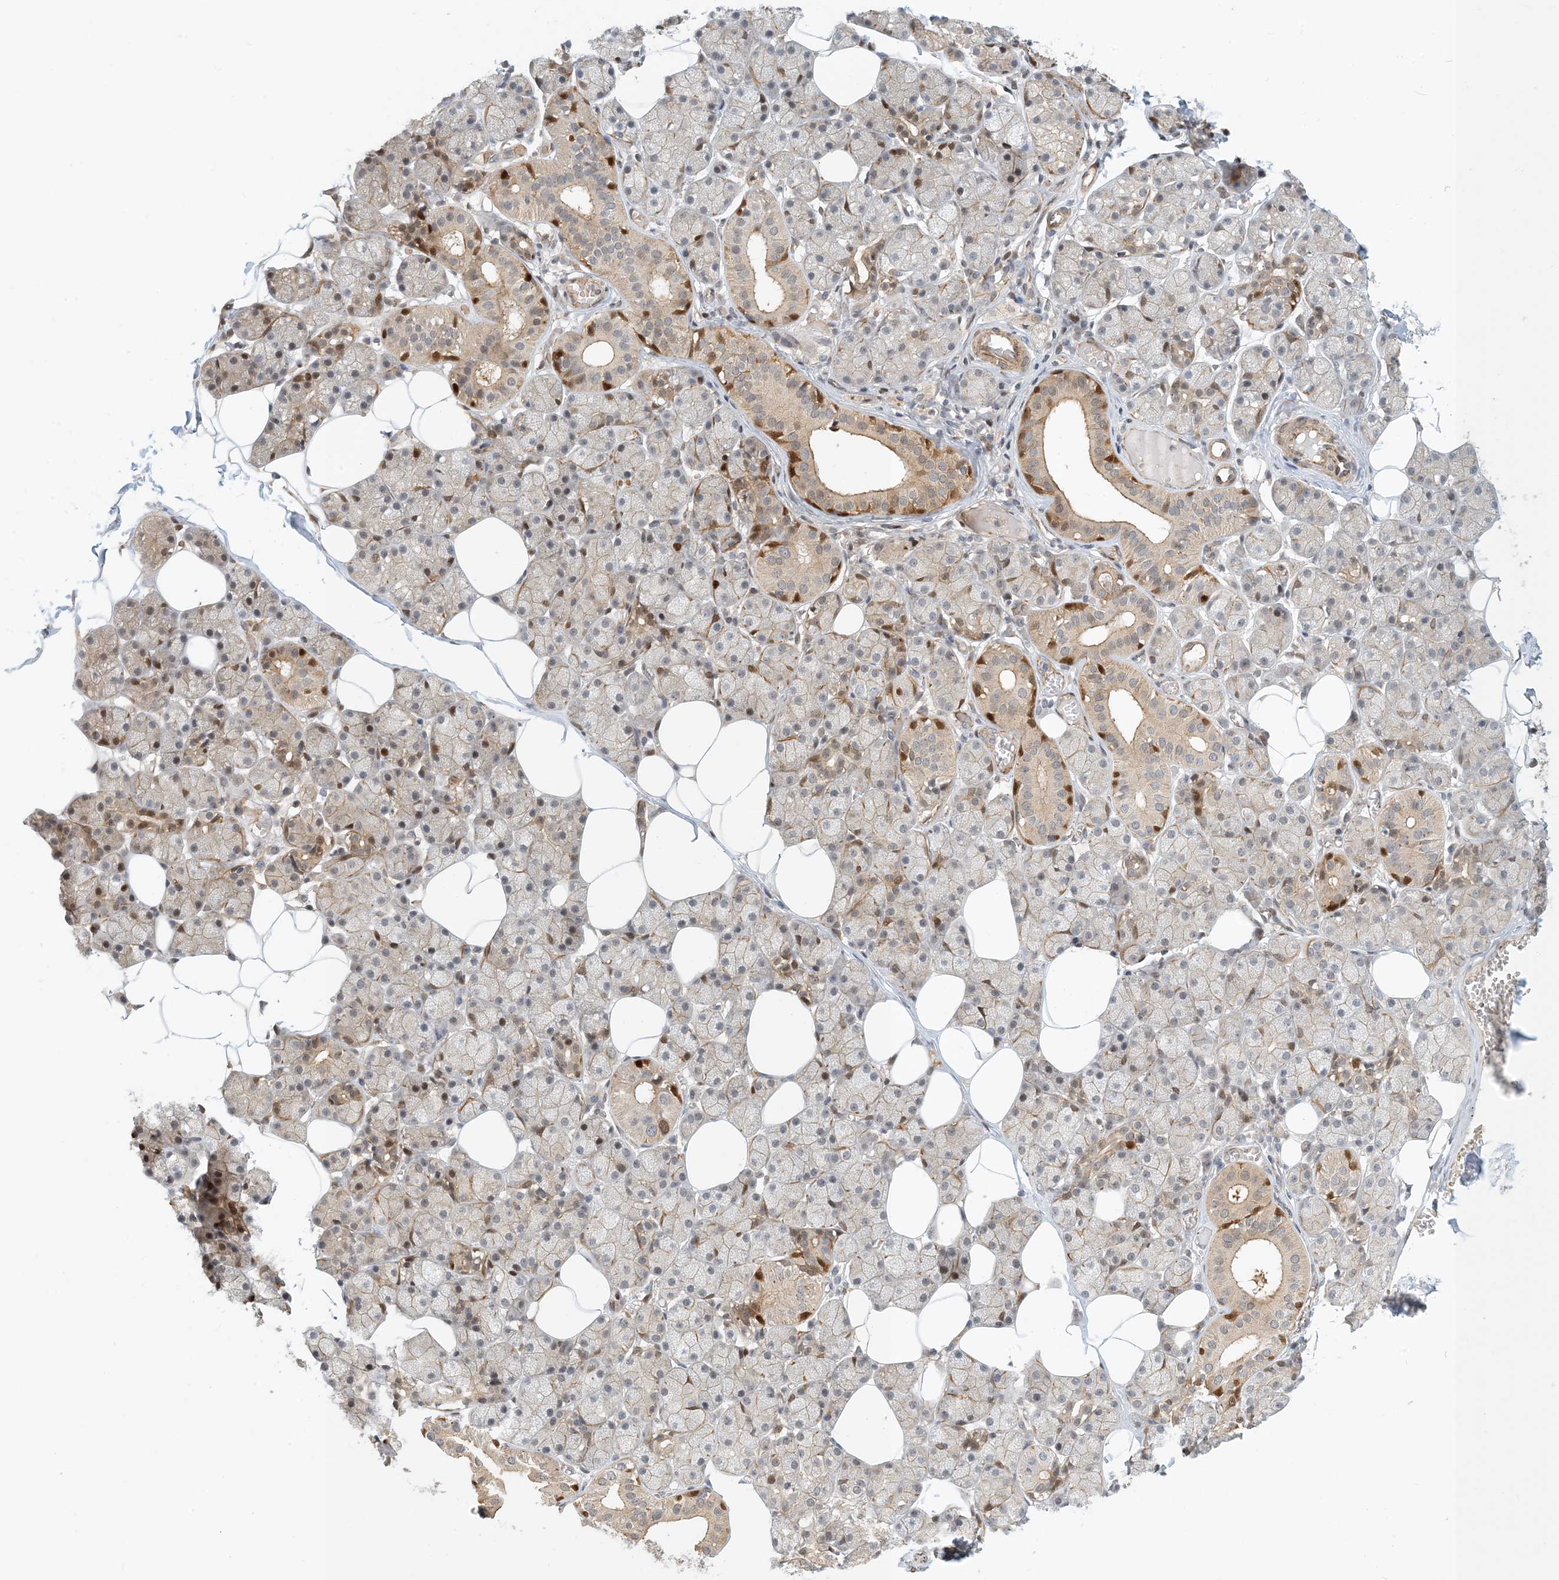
{"staining": {"intensity": "strong", "quantity": "<25%", "location": "cytoplasmic/membranous,nuclear"}, "tissue": "salivary gland", "cell_type": "Glandular cells", "image_type": "normal", "snomed": [{"axis": "morphology", "description": "Normal tissue, NOS"}, {"axis": "topography", "description": "Salivary gland"}], "caption": "Human salivary gland stained with a brown dye shows strong cytoplasmic/membranous,nuclear positive staining in about <25% of glandular cells.", "gene": "MAPKBP1", "patient": {"sex": "female", "age": 33}}